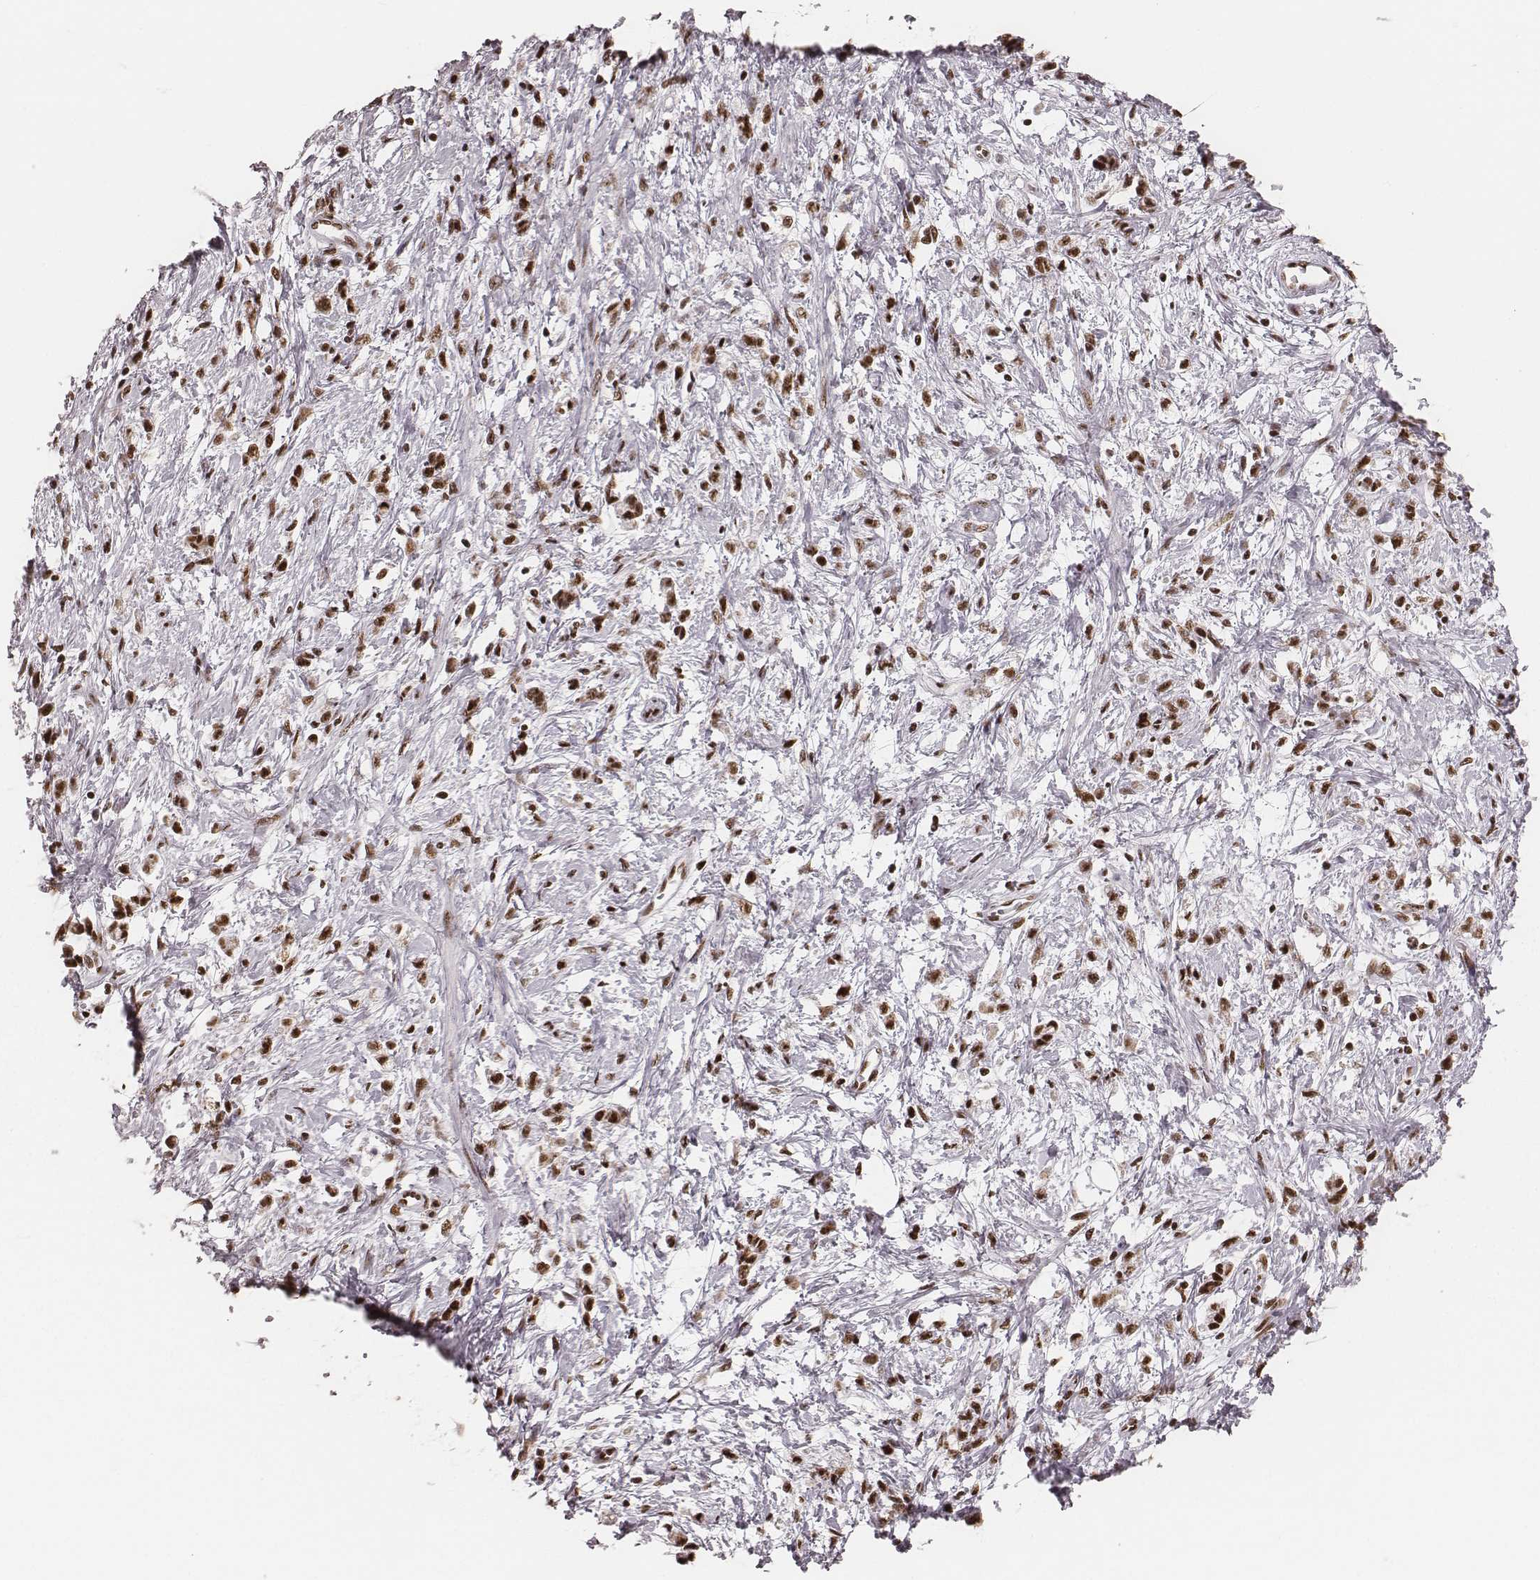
{"staining": {"intensity": "strong", "quantity": ">75%", "location": "nuclear"}, "tissue": "stomach cancer", "cell_type": "Tumor cells", "image_type": "cancer", "snomed": [{"axis": "morphology", "description": "Adenocarcinoma, NOS"}, {"axis": "topography", "description": "Stomach"}], "caption": "High-power microscopy captured an immunohistochemistry (IHC) micrograph of stomach cancer, revealing strong nuclear positivity in approximately >75% of tumor cells. Nuclei are stained in blue.", "gene": "LUC7L", "patient": {"sex": "female", "age": 60}}